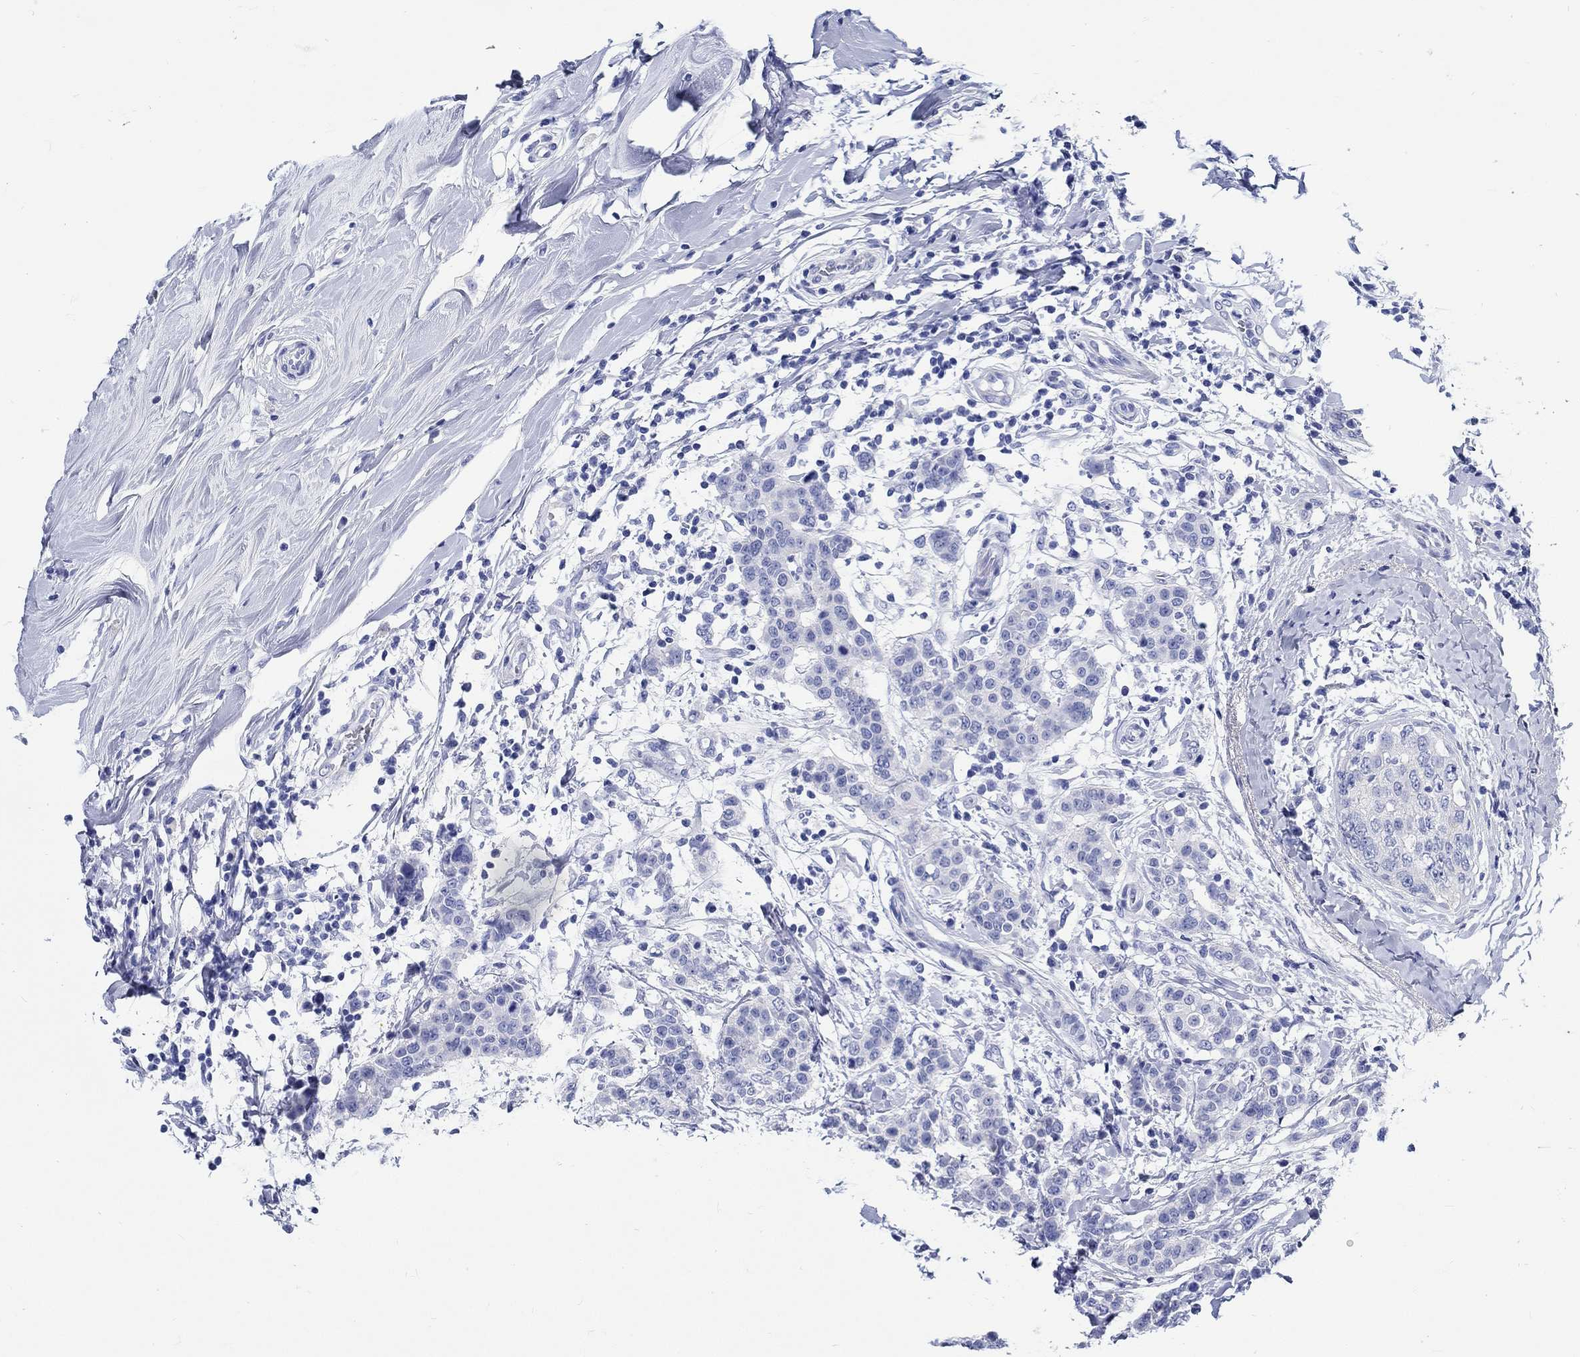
{"staining": {"intensity": "negative", "quantity": "none", "location": "none"}, "tissue": "breast cancer", "cell_type": "Tumor cells", "image_type": "cancer", "snomed": [{"axis": "morphology", "description": "Duct carcinoma"}, {"axis": "topography", "description": "Breast"}], "caption": "High magnification brightfield microscopy of breast invasive ductal carcinoma stained with DAB (3,3'-diaminobenzidine) (brown) and counterstained with hematoxylin (blue): tumor cells show no significant expression.", "gene": "RD3L", "patient": {"sex": "female", "age": 27}}